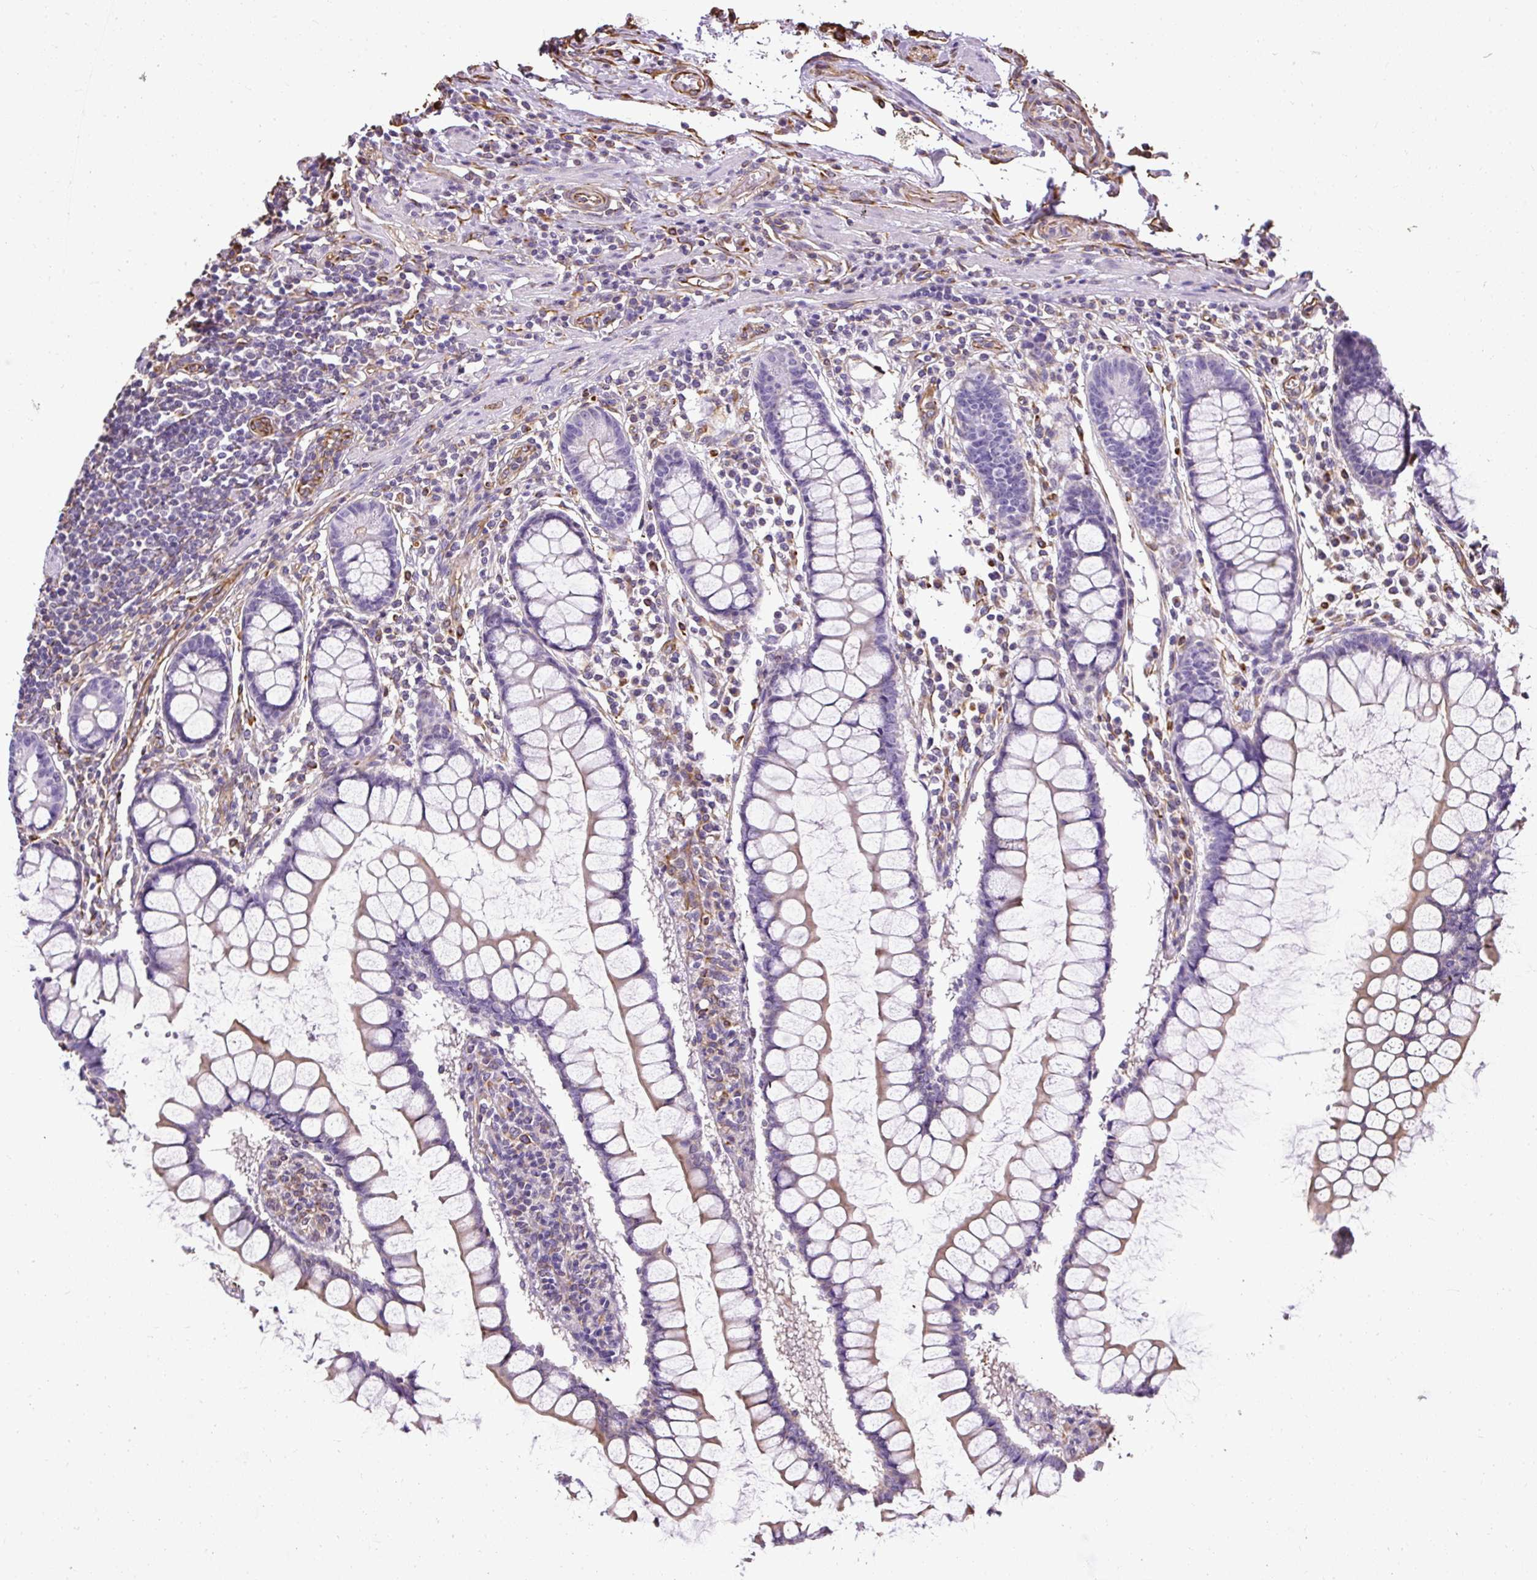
{"staining": {"intensity": "moderate", "quantity": ">75%", "location": "cytoplasmic/membranous"}, "tissue": "colon", "cell_type": "Endothelial cells", "image_type": "normal", "snomed": [{"axis": "morphology", "description": "Normal tissue, NOS"}, {"axis": "morphology", "description": "Adenocarcinoma, NOS"}, {"axis": "topography", "description": "Colon"}], "caption": "High-power microscopy captured an IHC image of unremarkable colon, revealing moderate cytoplasmic/membranous expression in approximately >75% of endothelial cells.", "gene": "PLS1", "patient": {"sex": "female", "age": 55}}